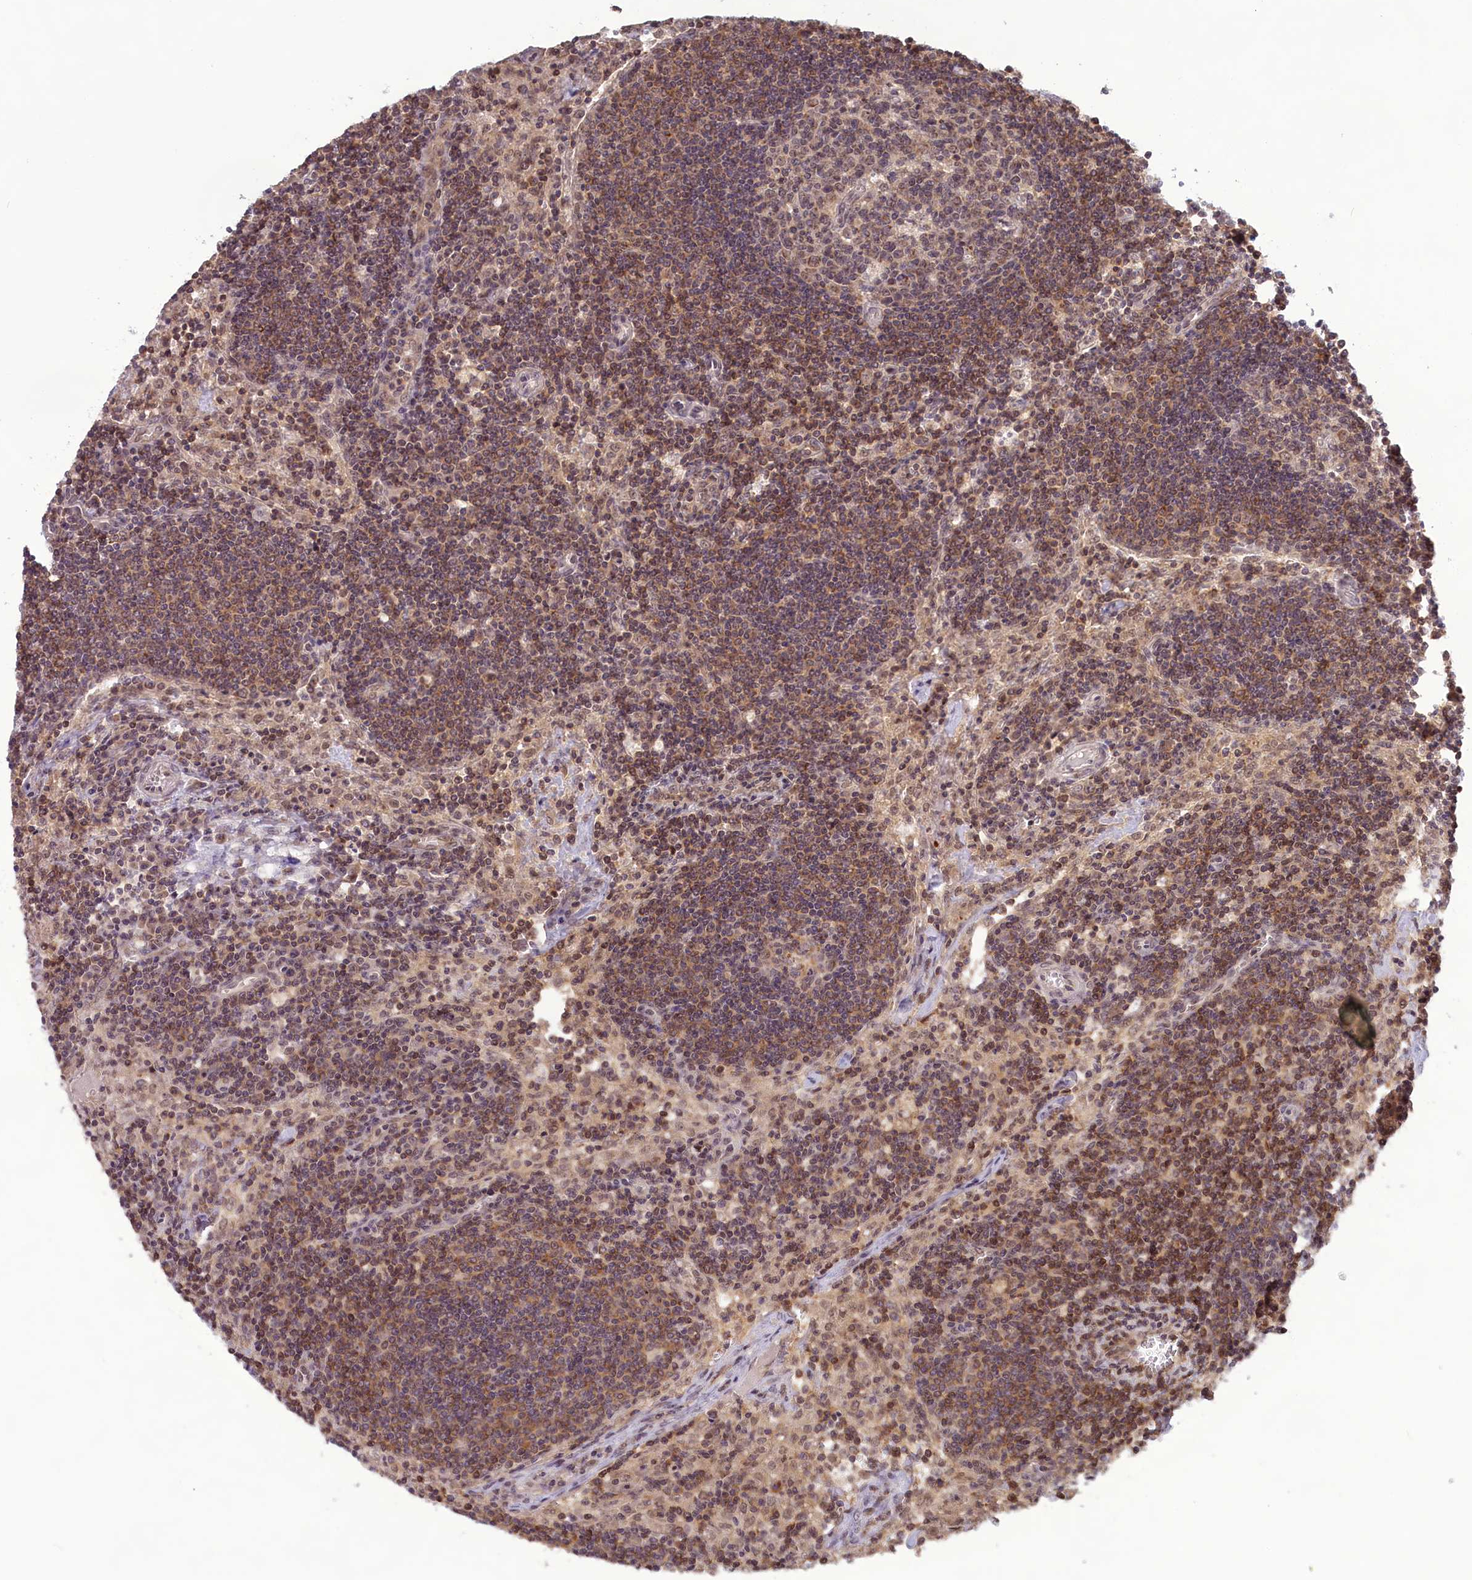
{"staining": {"intensity": "weak", "quantity": ">75%", "location": "cytoplasmic/membranous,nuclear"}, "tissue": "lymph node", "cell_type": "Germinal center cells", "image_type": "normal", "snomed": [{"axis": "morphology", "description": "Normal tissue, NOS"}, {"axis": "topography", "description": "Lymph node"}], "caption": "Immunohistochemistry staining of normal lymph node, which reveals low levels of weak cytoplasmic/membranous,nuclear staining in approximately >75% of germinal center cells indicating weak cytoplasmic/membranous,nuclear protein positivity. The staining was performed using DAB (brown) for protein detection and nuclei were counterstained in hematoxylin (blue).", "gene": "CARD8", "patient": {"sex": "male", "age": 58}}